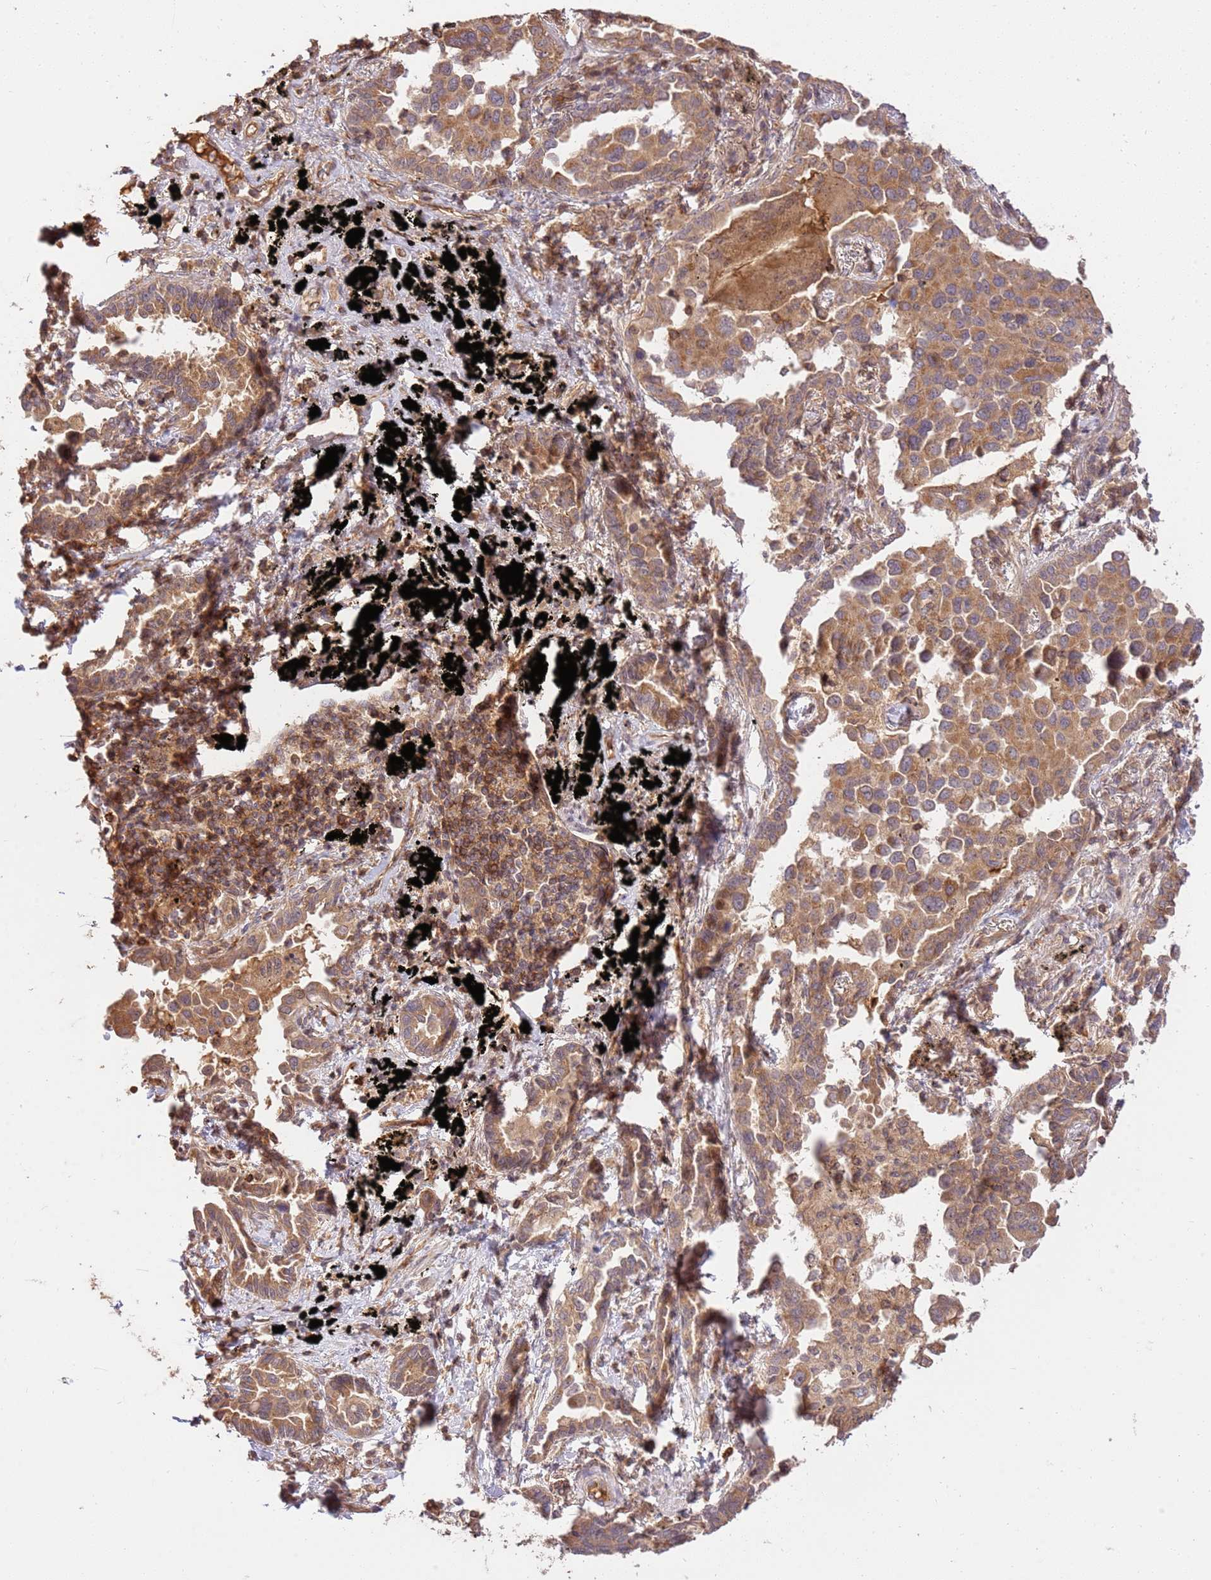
{"staining": {"intensity": "moderate", "quantity": ">75%", "location": "cytoplasmic/membranous"}, "tissue": "lung cancer", "cell_type": "Tumor cells", "image_type": "cancer", "snomed": [{"axis": "morphology", "description": "Adenocarcinoma, NOS"}, {"axis": "topography", "description": "Lung"}], "caption": "The histopathology image demonstrates a brown stain indicating the presence of a protein in the cytoplasmic/membranous of tumor cells in lung cancer. The protein of interest is shown in brown color, while the nuclei are stained blue.", "gene": "KATNAL2", "patient": {"sex": "male", "age": 67}}